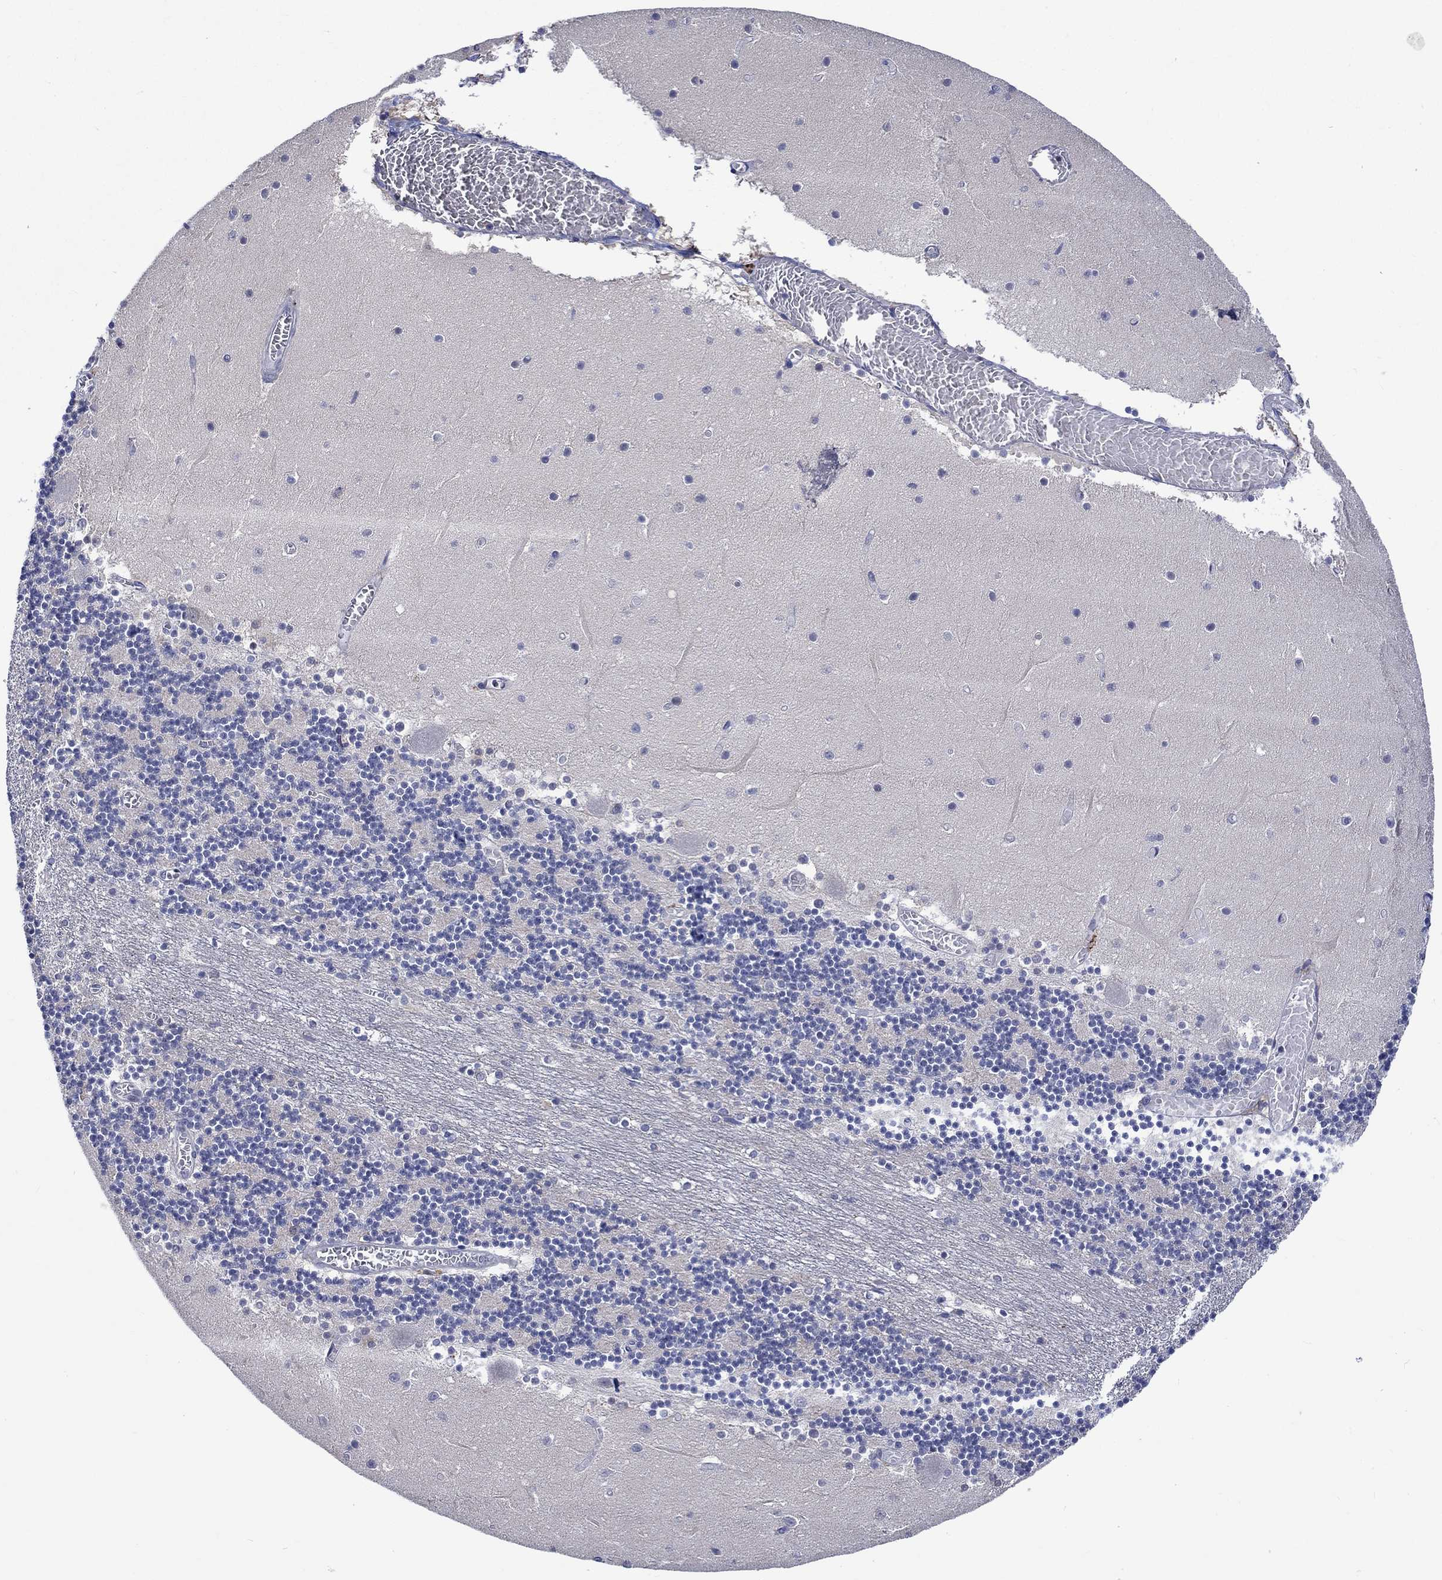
{"staining": {"intensity": "negative", "quantity": "none", "location": "none"}, "tissue": "cerebellum", "cell_type": "Cells in granular layer", "image_type": "normal", "snomed": [{"axis": "morphology", "description": "Normal tissue, NOS"}, {"axis": "topography", "description": "Cerebellum"}], "caption": "Cerebellum was stained to show a protein in brown. There is no significant positivity in cells in granular layer. (DAB (3,3'-diaminobenzidine) immunohistochemistry (IHC) with hematoxylin counter stain).", "gene": "E2F8", "patient": {"sex": "female", "age": 28}}